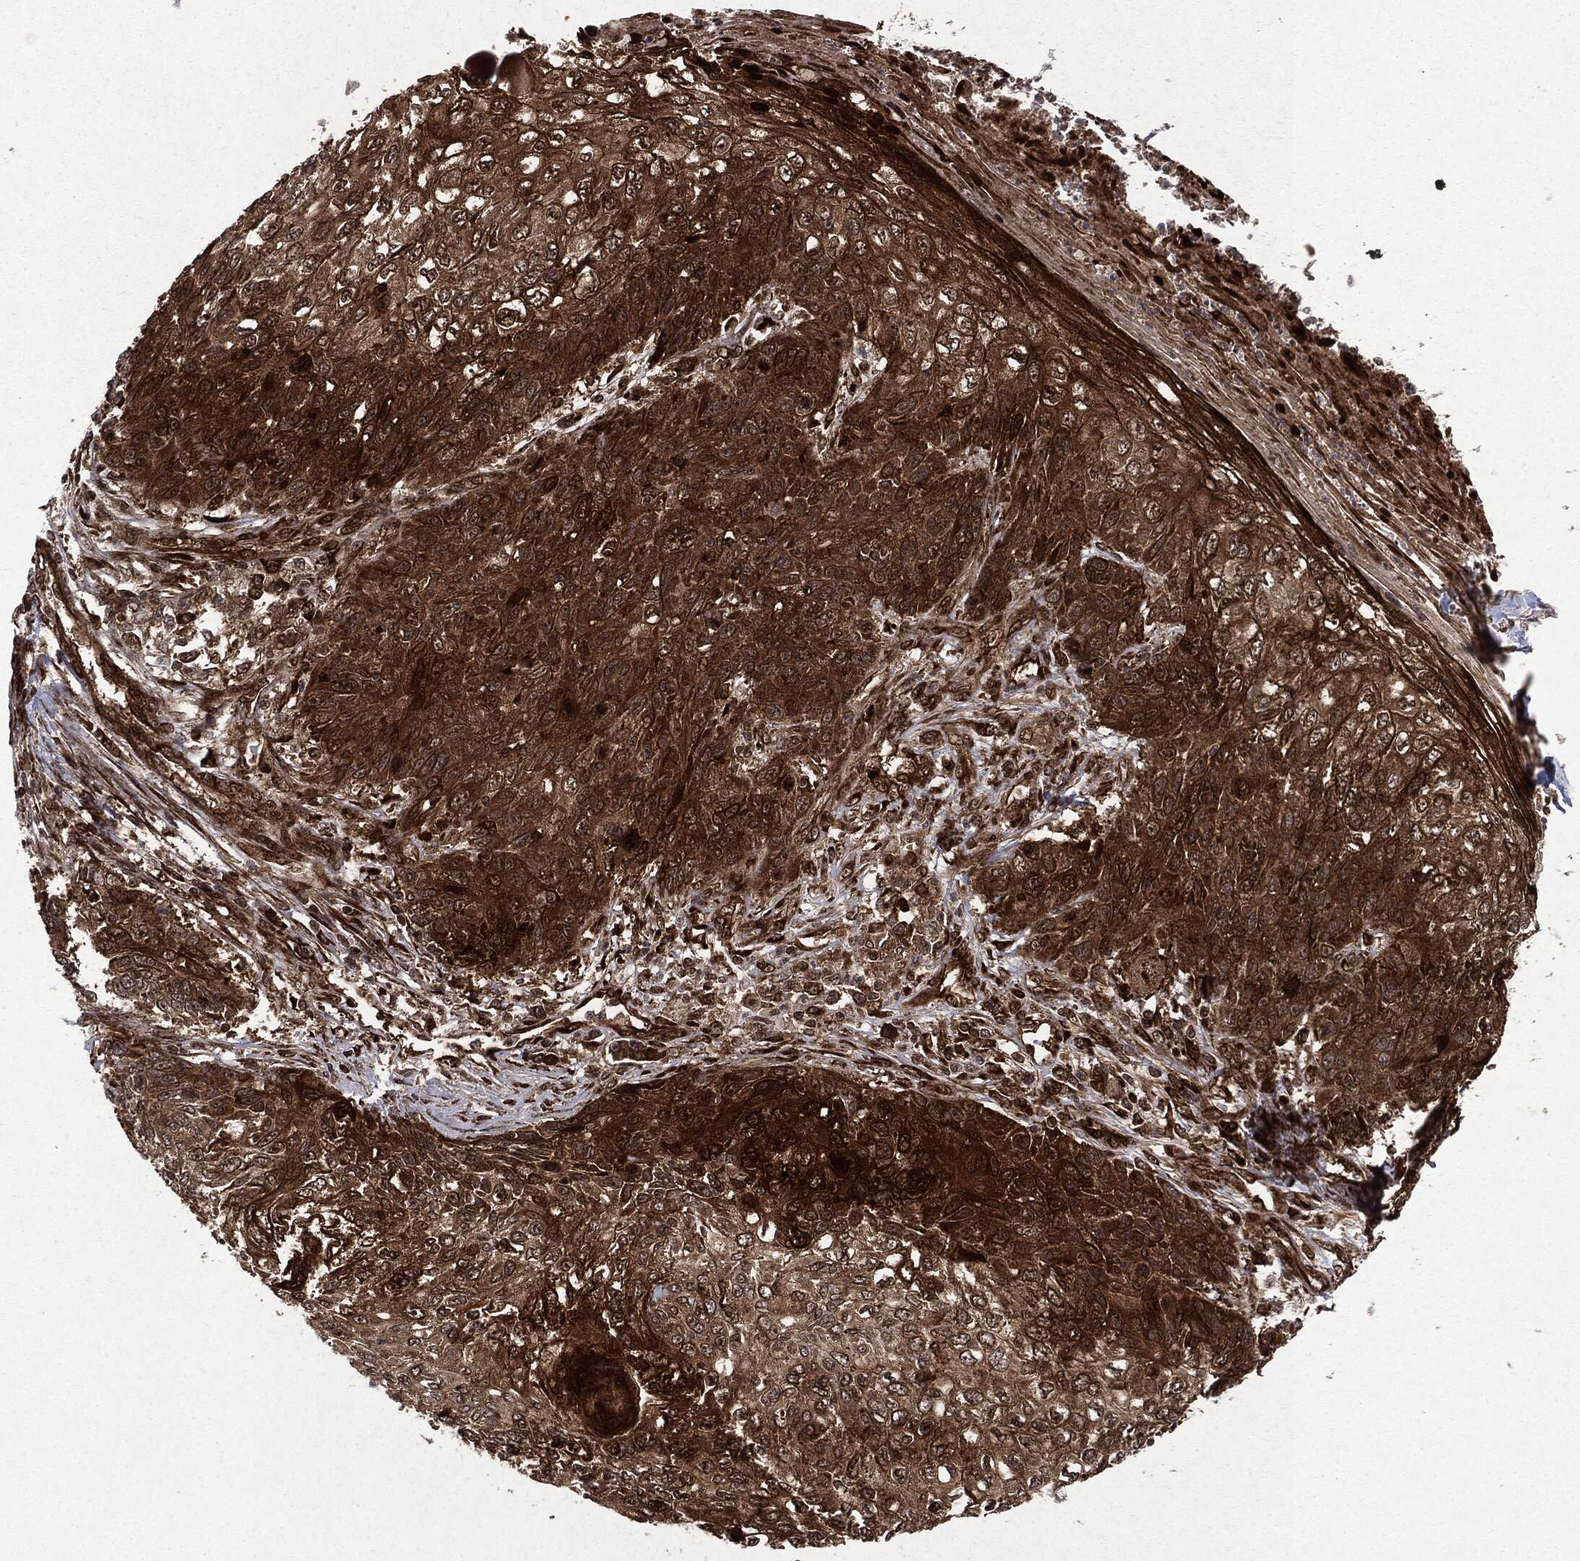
{"staining": {"intensity": "strong", "quantity": ">75%", "location": "cytoplasmic/membranous"}, "tissue": "skin cancer", "cell_type": "Tumor cells", "image_type": "cancer", "snomed": [{"axis": "morphology", "description": "Squamous cell carcinoma, NOS"}, {"axis": "topography", "description": "Skin"}], "caption": "A high amount of strong cytoplasmic/membranous staining is seen in approximately >75% of tumor cells in squamous cell carcinoma (skin) tissue.", "gene": "OTUB1", "patient": {"sex": "male", "age": 92}}